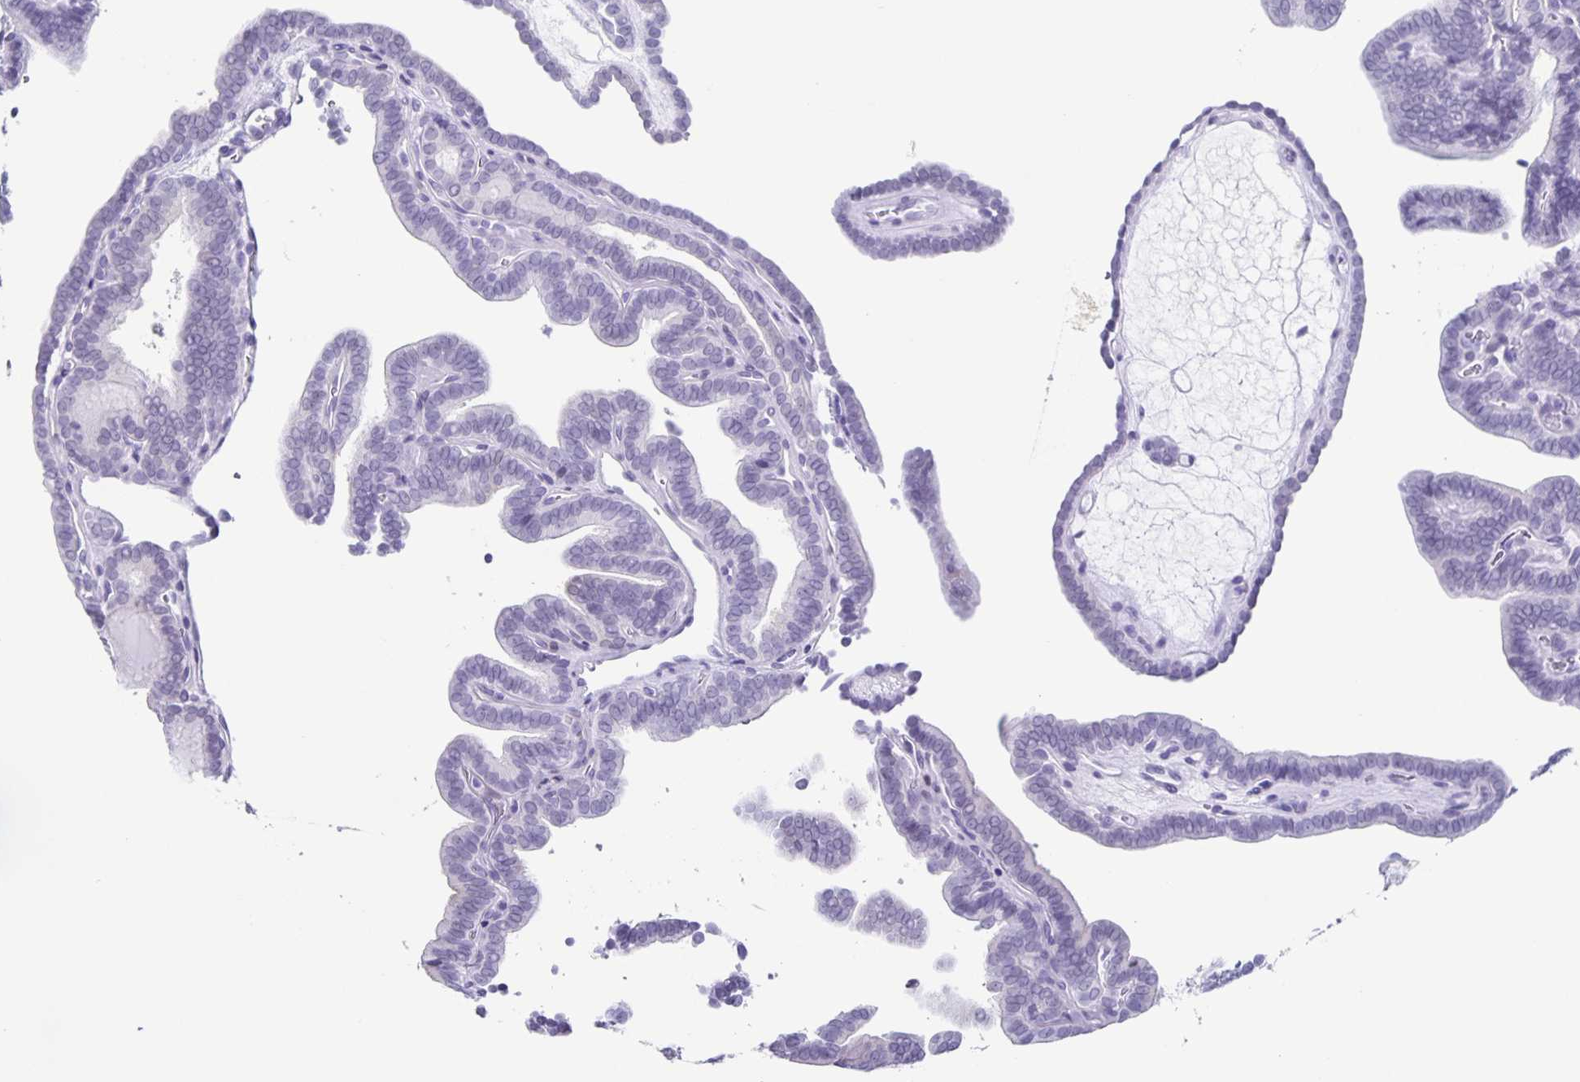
{"staining": {"intensity": "negative", "quantity": "none", "location": "none"}, "tissue": "thyroid cancer", "cell_type": "Tumor cells", "image_type": "cancer", "snomed": [{"axis": "morphology", "description": "Papillary adenocarcinoma, NOS"}, {"axis": "topography", "description": "Thyroid gland"}], "caption": "Image shows no significant protein positivity in tumor cells of papillary adenocarcinoma (thyroid).", "gene": "TPPP", "patient": {"sex": "female", "age": 21}}